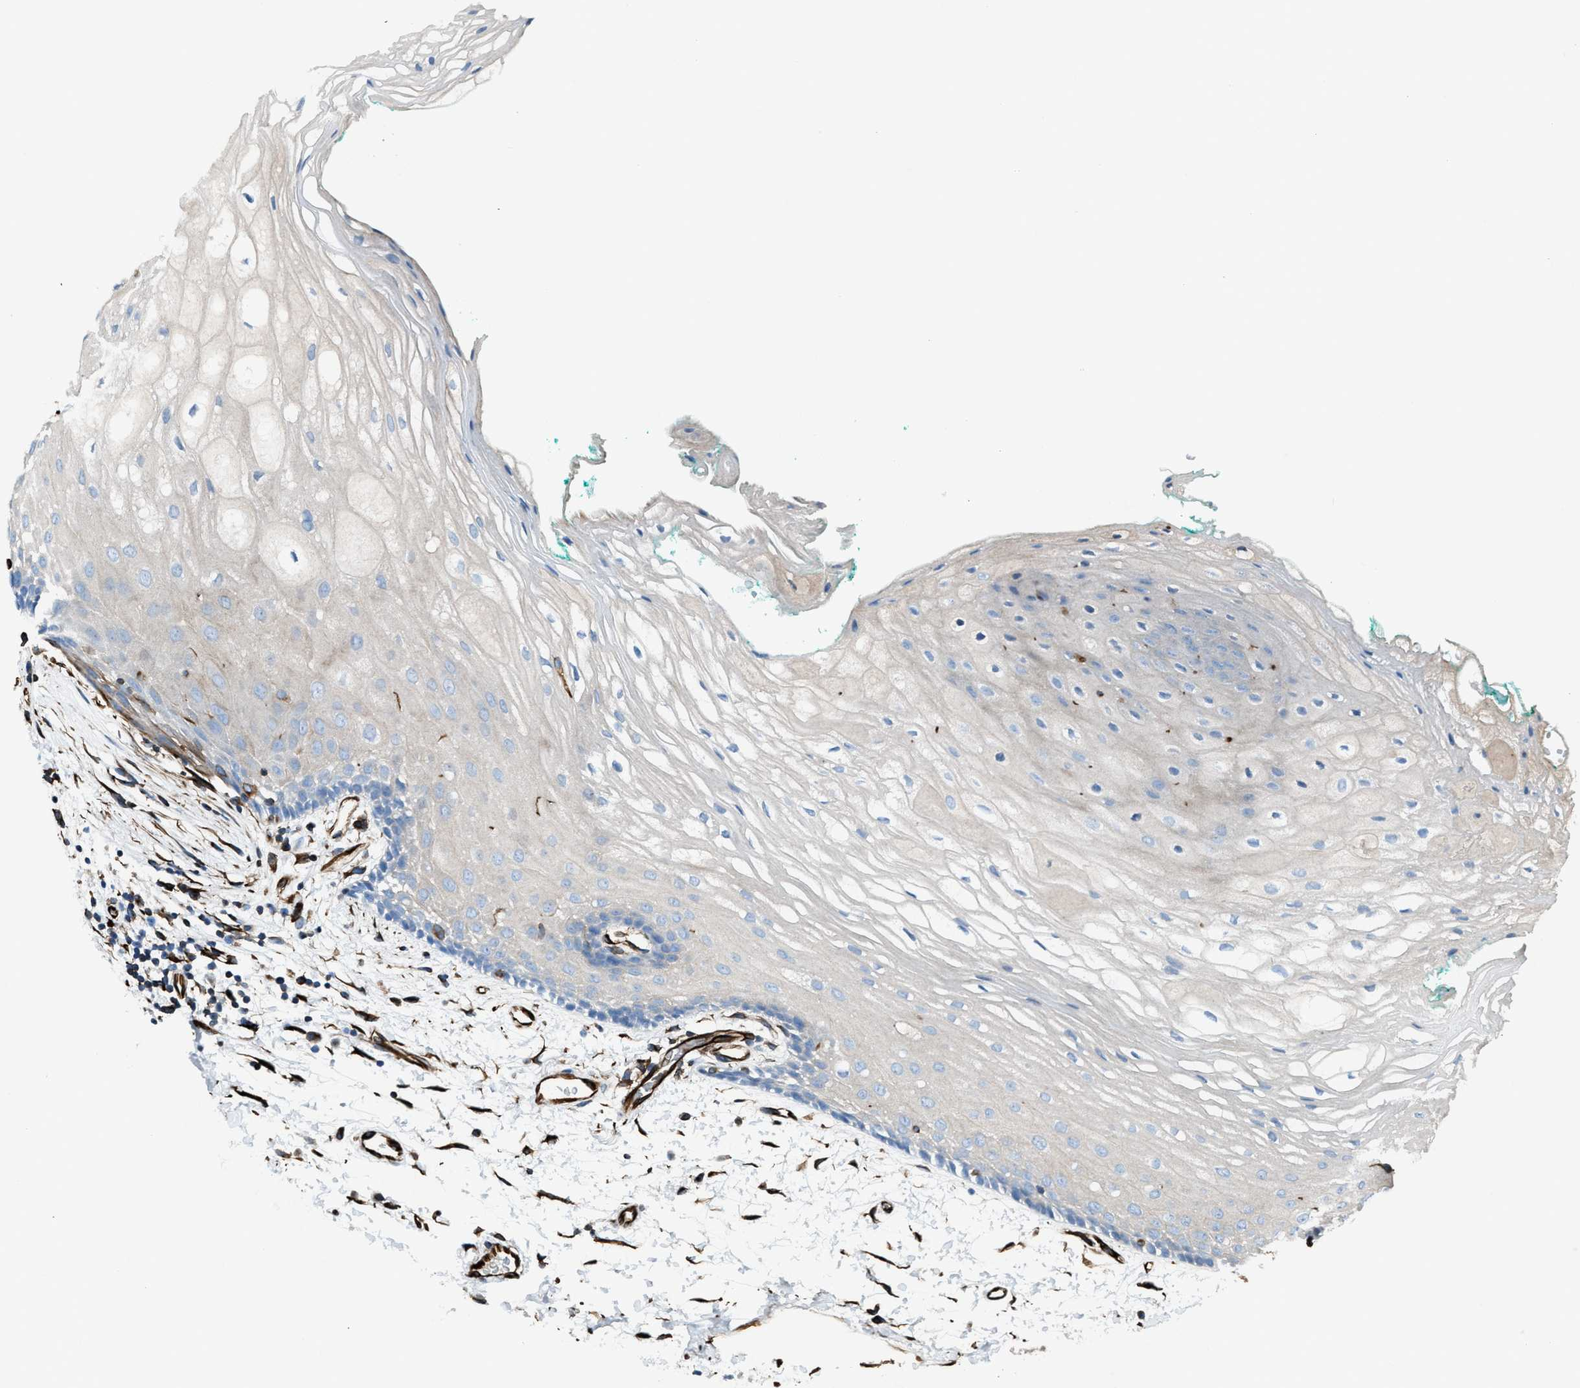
{"staining": {"intensity": "weak", "quantity": "<25%", "location": "cytoplasmic/membranous"}, "tissue": "oral mucosa", "cell_type": "Squamous epithelial cells", "image_type": "normal", "snomed": [{"axis": "morphology", "description": "Normal tissue, NOS"}, {"axis": "topography", "description": "Skeletal muscle"}, {"axis": "topography", "description": "Oral tissue"}, {"axis": "topography", "description": "Peripheral nerve tissue"}], "caption": "This image is of unremarkable oral mucosa stained with IHC to label a protein in brown with the nuclei are counter-stained blue. There is no staining in squamous epithelial cells. The staining was performed using DAB to visualize the protein expression in brown, while the nuclei were stained in blue with hematoxylin (Magnification: 20x).", "gene": "CABP7", "patient": {"sex": "female", "age": 84}}